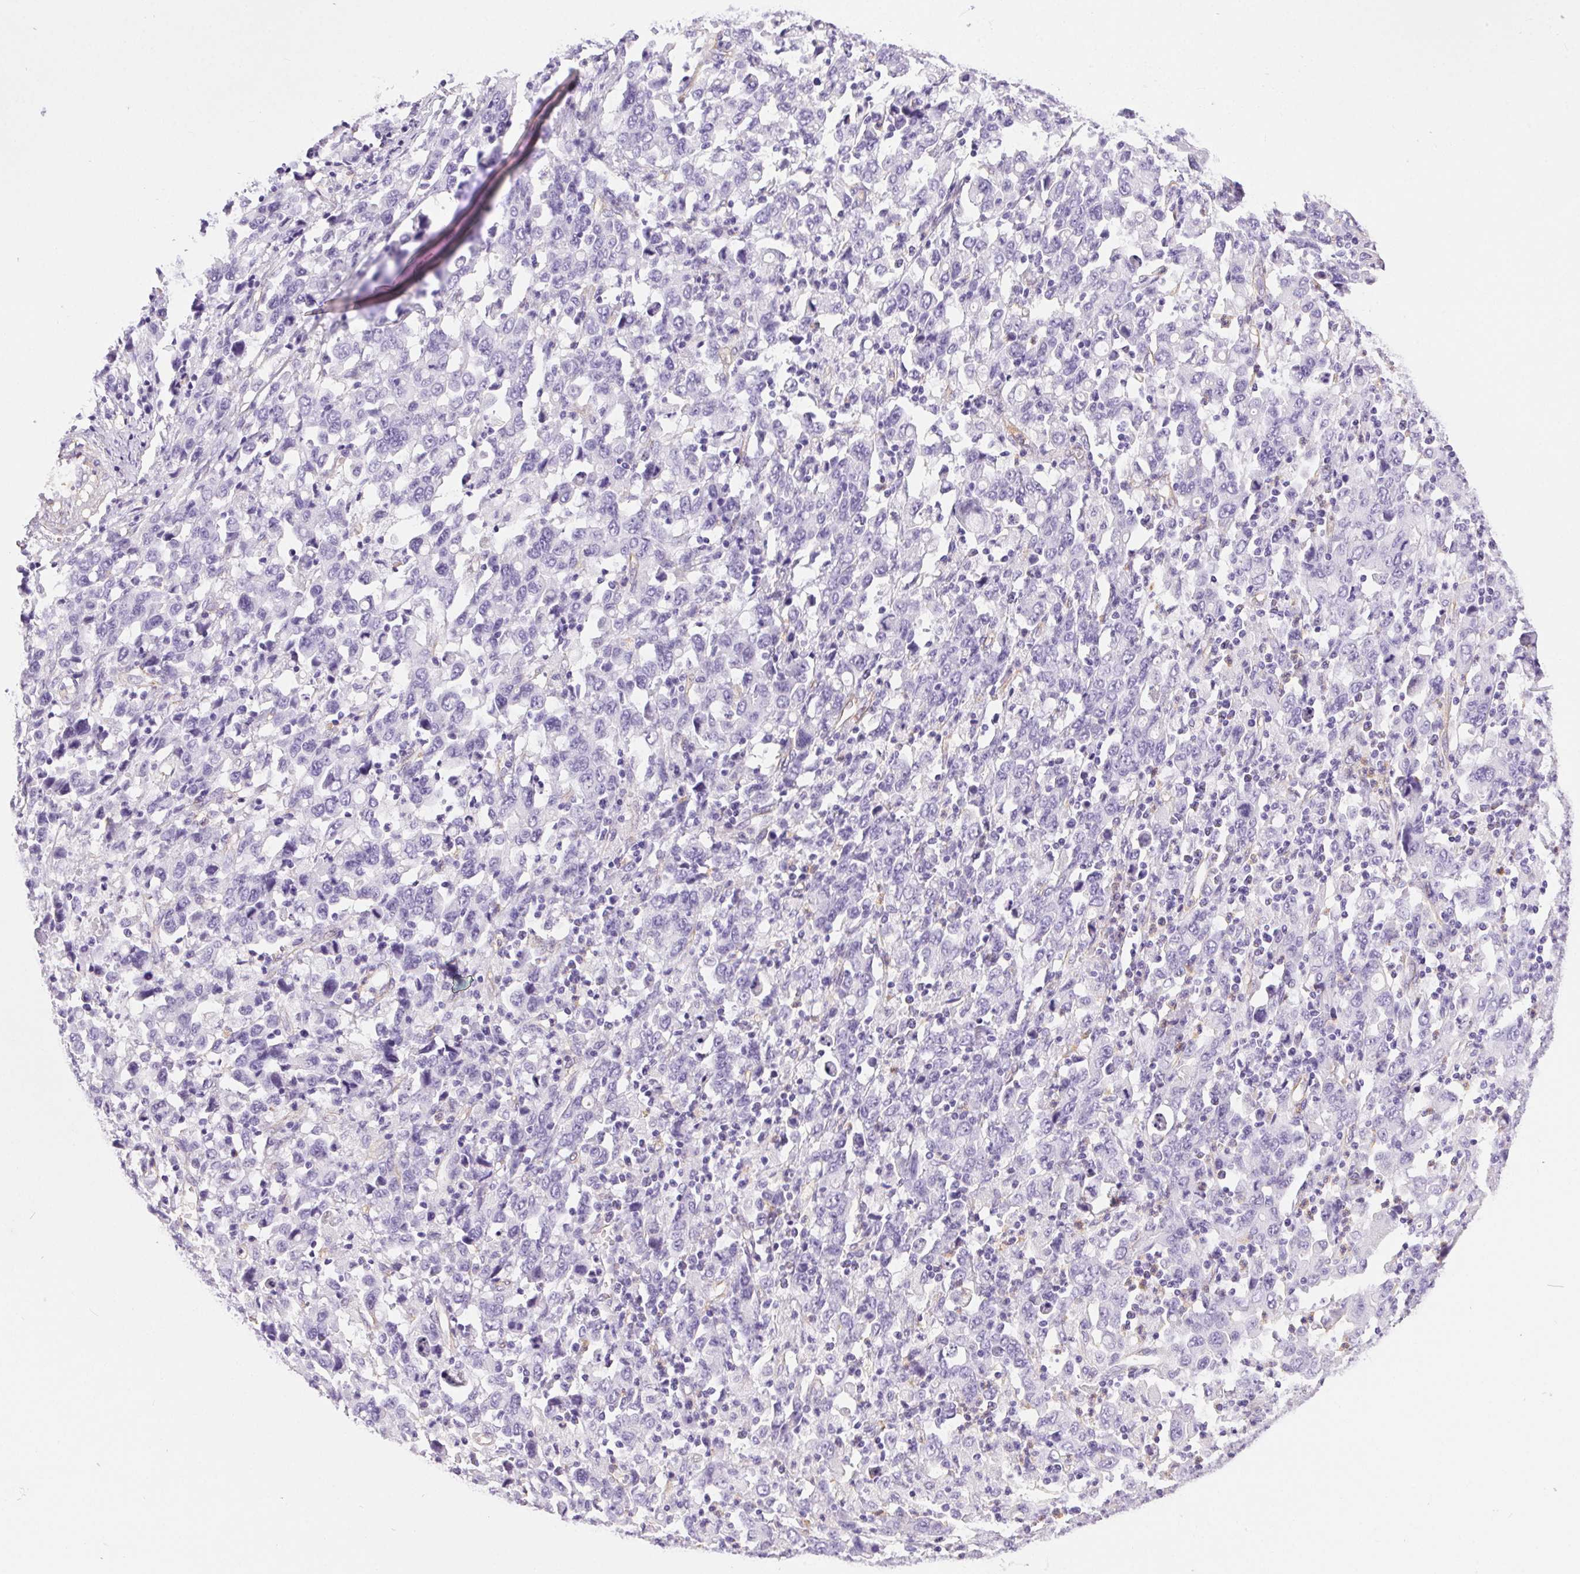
{"staining": {"intensity": "negative", "quantity": "none", "location": "none"}, "tissue": "stomach cancer", "cell_type": "Tumor cells", "image_type": "cancer", "snomed": [{"axis": "morphology", "description": "Adenocarcinoma, NOS"}, {"axis": "topography", "description": "Stomach, upper"}], "caption": "A histopathology image of human stomach adenocarcinoma is negative for staining in tumor cells.", "gene": "SHCBP1L", "patient": {"sex": "male", "age": 69}}